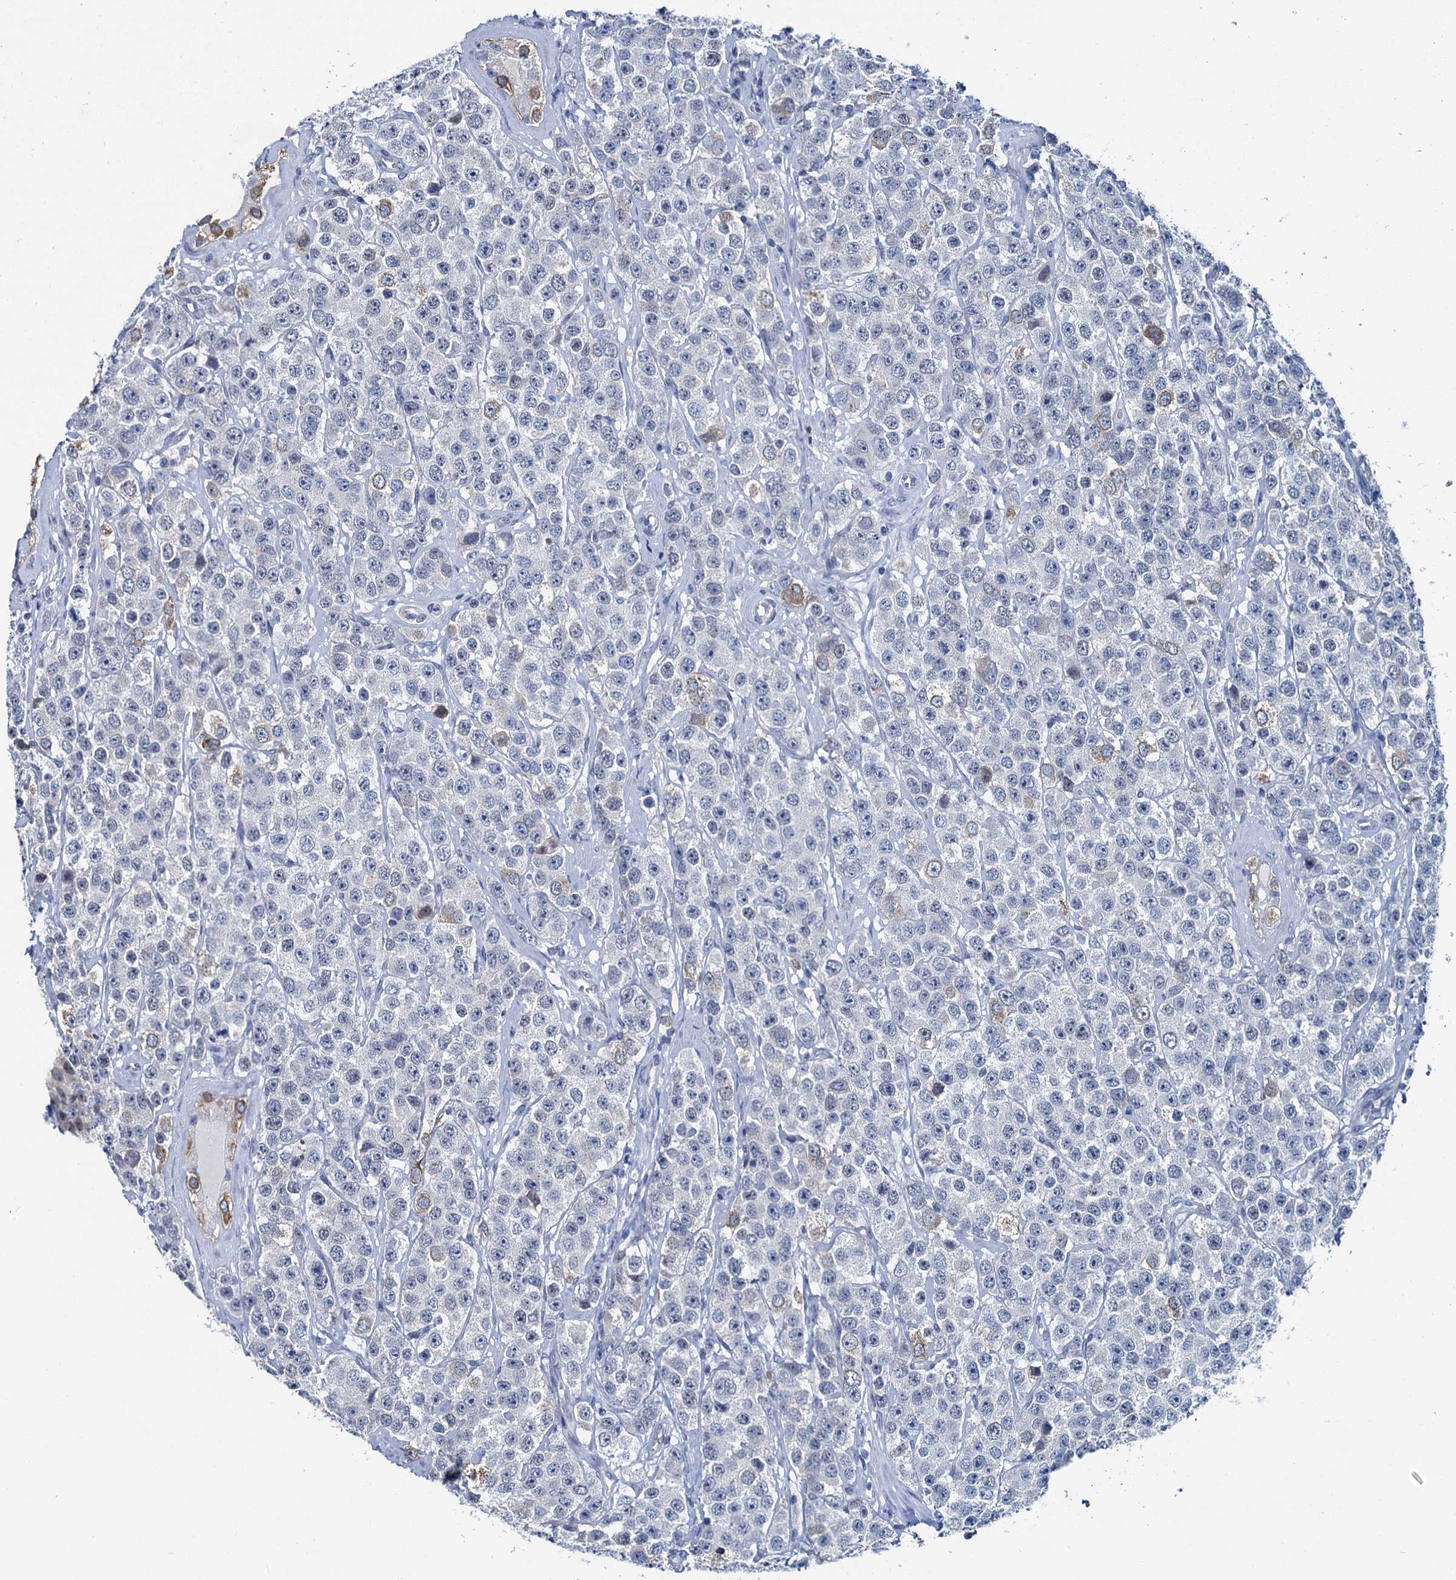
{"staining": {"intensity": "weak", "quantity": "<25%", "location": "cytoplasmic/membranous"}, "tissue": "testis cancer", "cell_type": "Tumor cells", "image_type": "cancer", "snomed": [{"axis": "morphology", "description": "Seminoma, NOS"}, {"axis": "topography", "description": "Testis"}], "caption": "Immunohistochemistry of testis seminoma exhibits no staining in tumor cells.", "gene": "MIOX", "patient": {"sex": "male", "age": 28}}